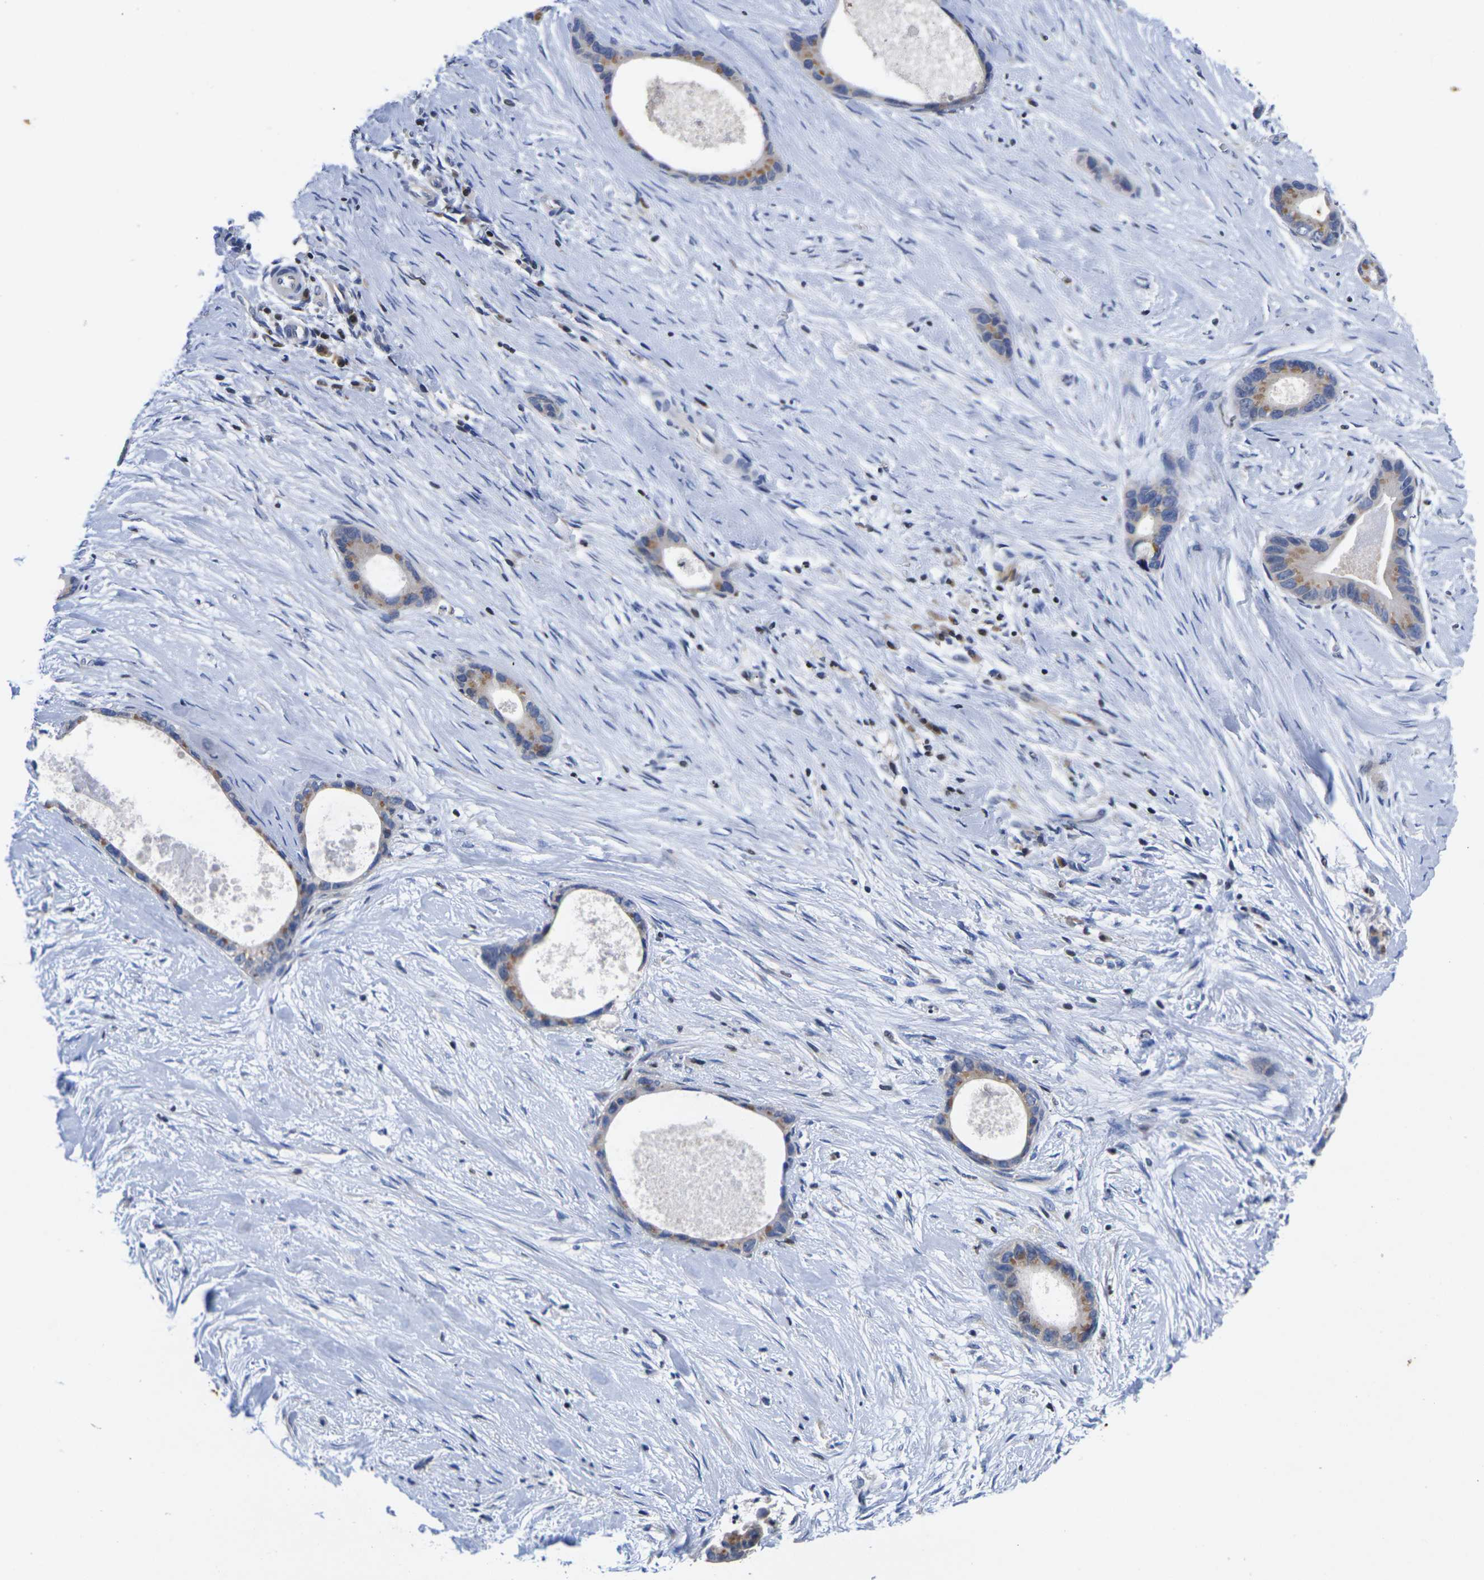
{"staining": {"intensity": "moderate", "quantity": ">75%", "location": "cytoplasmic/membranous"}, "tissue": "liver cancer", "cell_type": "Tumor cells", "image_type": "cancer", "snomed": [{"axis": "morphology", "description": "Cholangiocarcinoma"}, {"axis": "topography", "description": "Liver"}], "caption": "Liver cancer (cholangiocarcinoma) was stained to show a protein in brown. There is medium levels of moderate cytoplasmic/membranous positivity in approximately >75% of tumor cells. The protein of interest is stained brown, and the nuclei are stained in blue (DAB (3,3'-diaminobenzidine) IHC with brightfield microscopy, high magnification).", "gene": "IKZF1", "patient": {"sex": "female", "age": 55}}